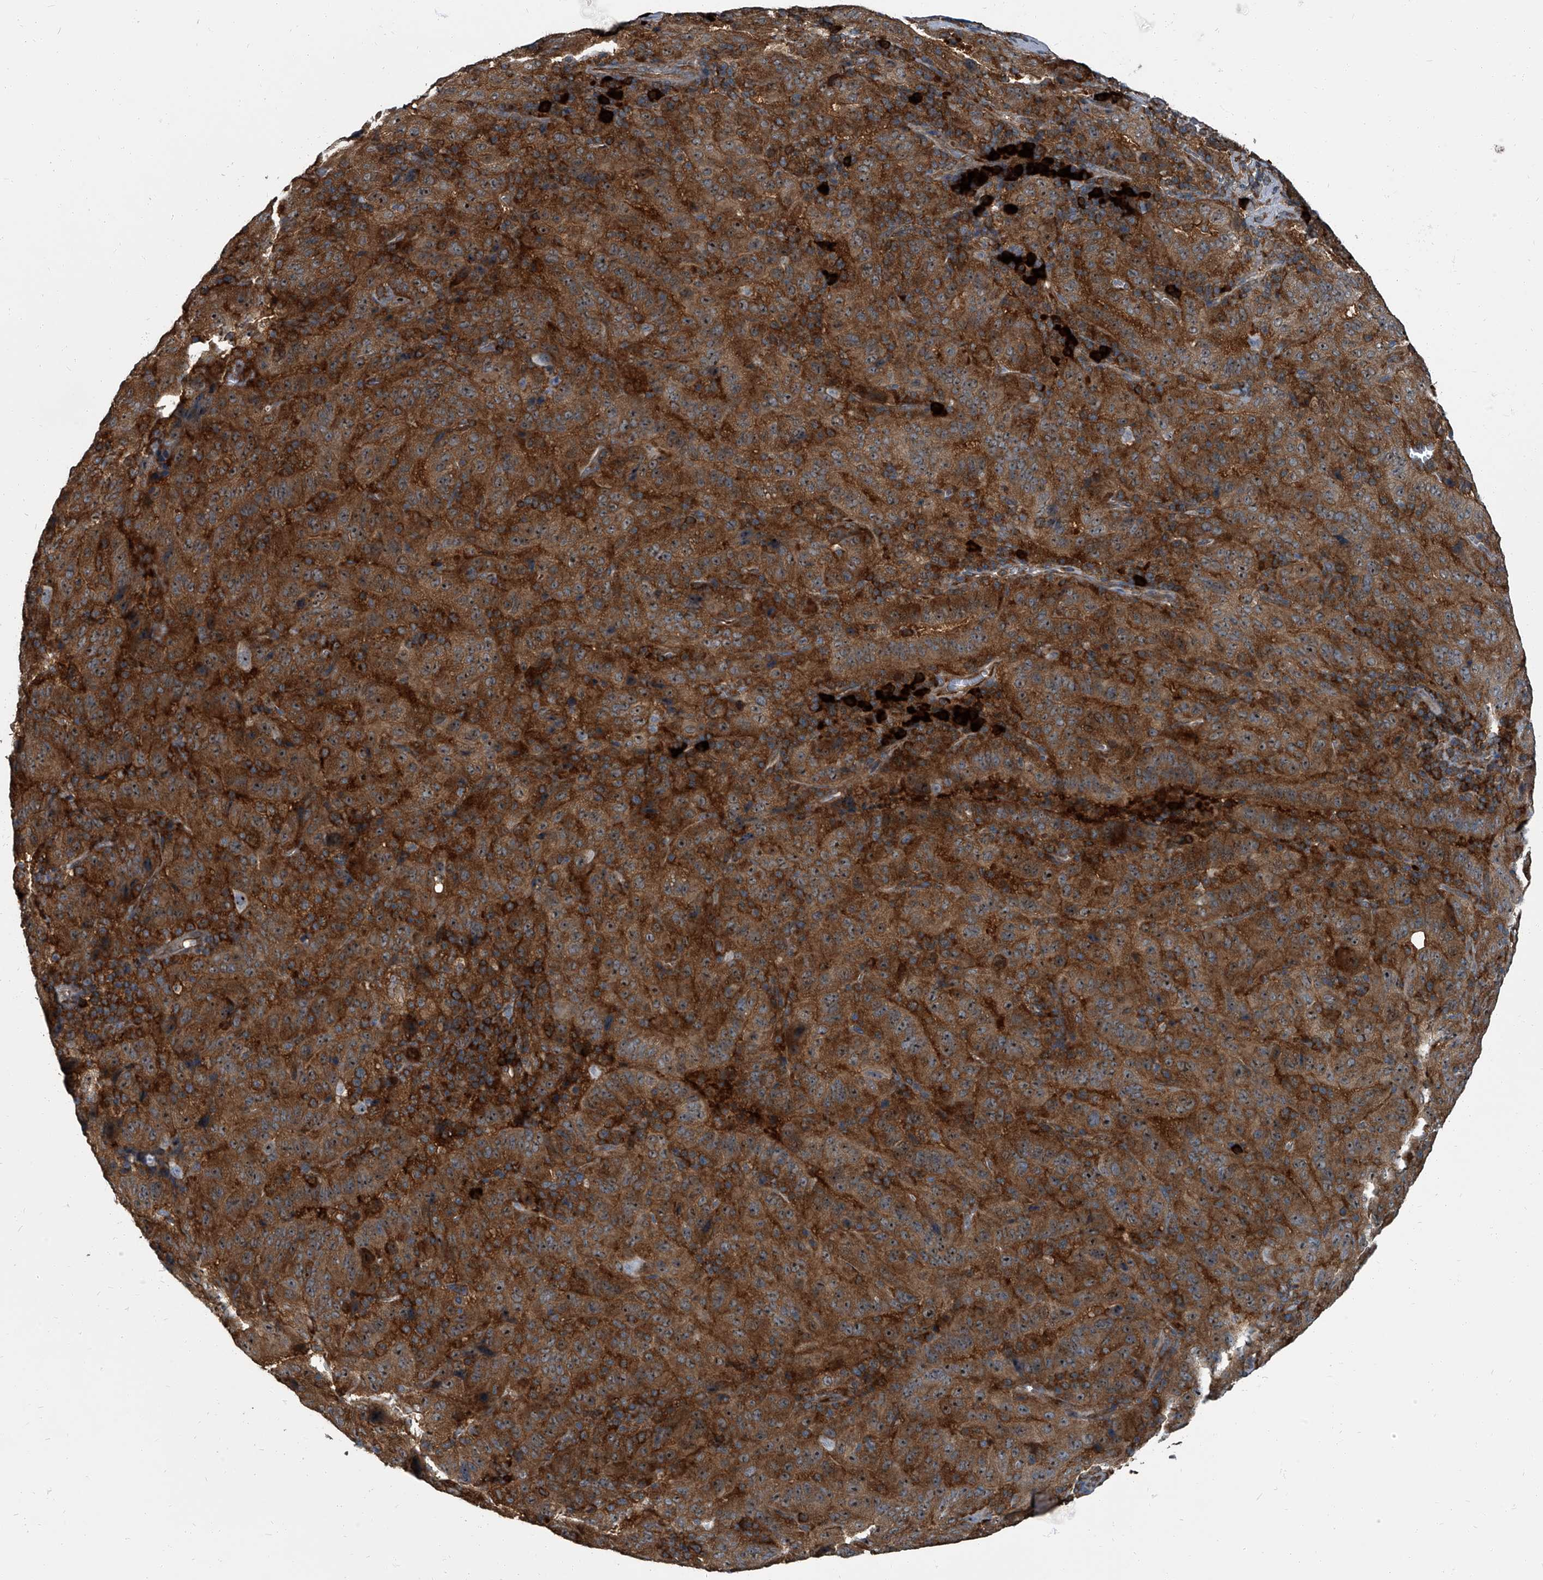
{"staining": {"intensity": "moderate", "quantity": ">75%", "location": "cytoplasmic/membranous"}, "tissue": "pancreatic cancer", "cell_type": "Tumor cells", "image_type": "cancer", "snomed": [{"axis": "morphology", "description": "Adenocarcinoma, NOS"}, {"axis": "topography", "description": "Pancreas"}], "caption": "There is medium levels of moderate cytoplasmic/membranous positivity in tumor cells of pancreatic cancer, as demonstrated by immunohistochemical staining (brown color).", "gene": "CDV3", "patient": {"sex": "male", "age": 63}}